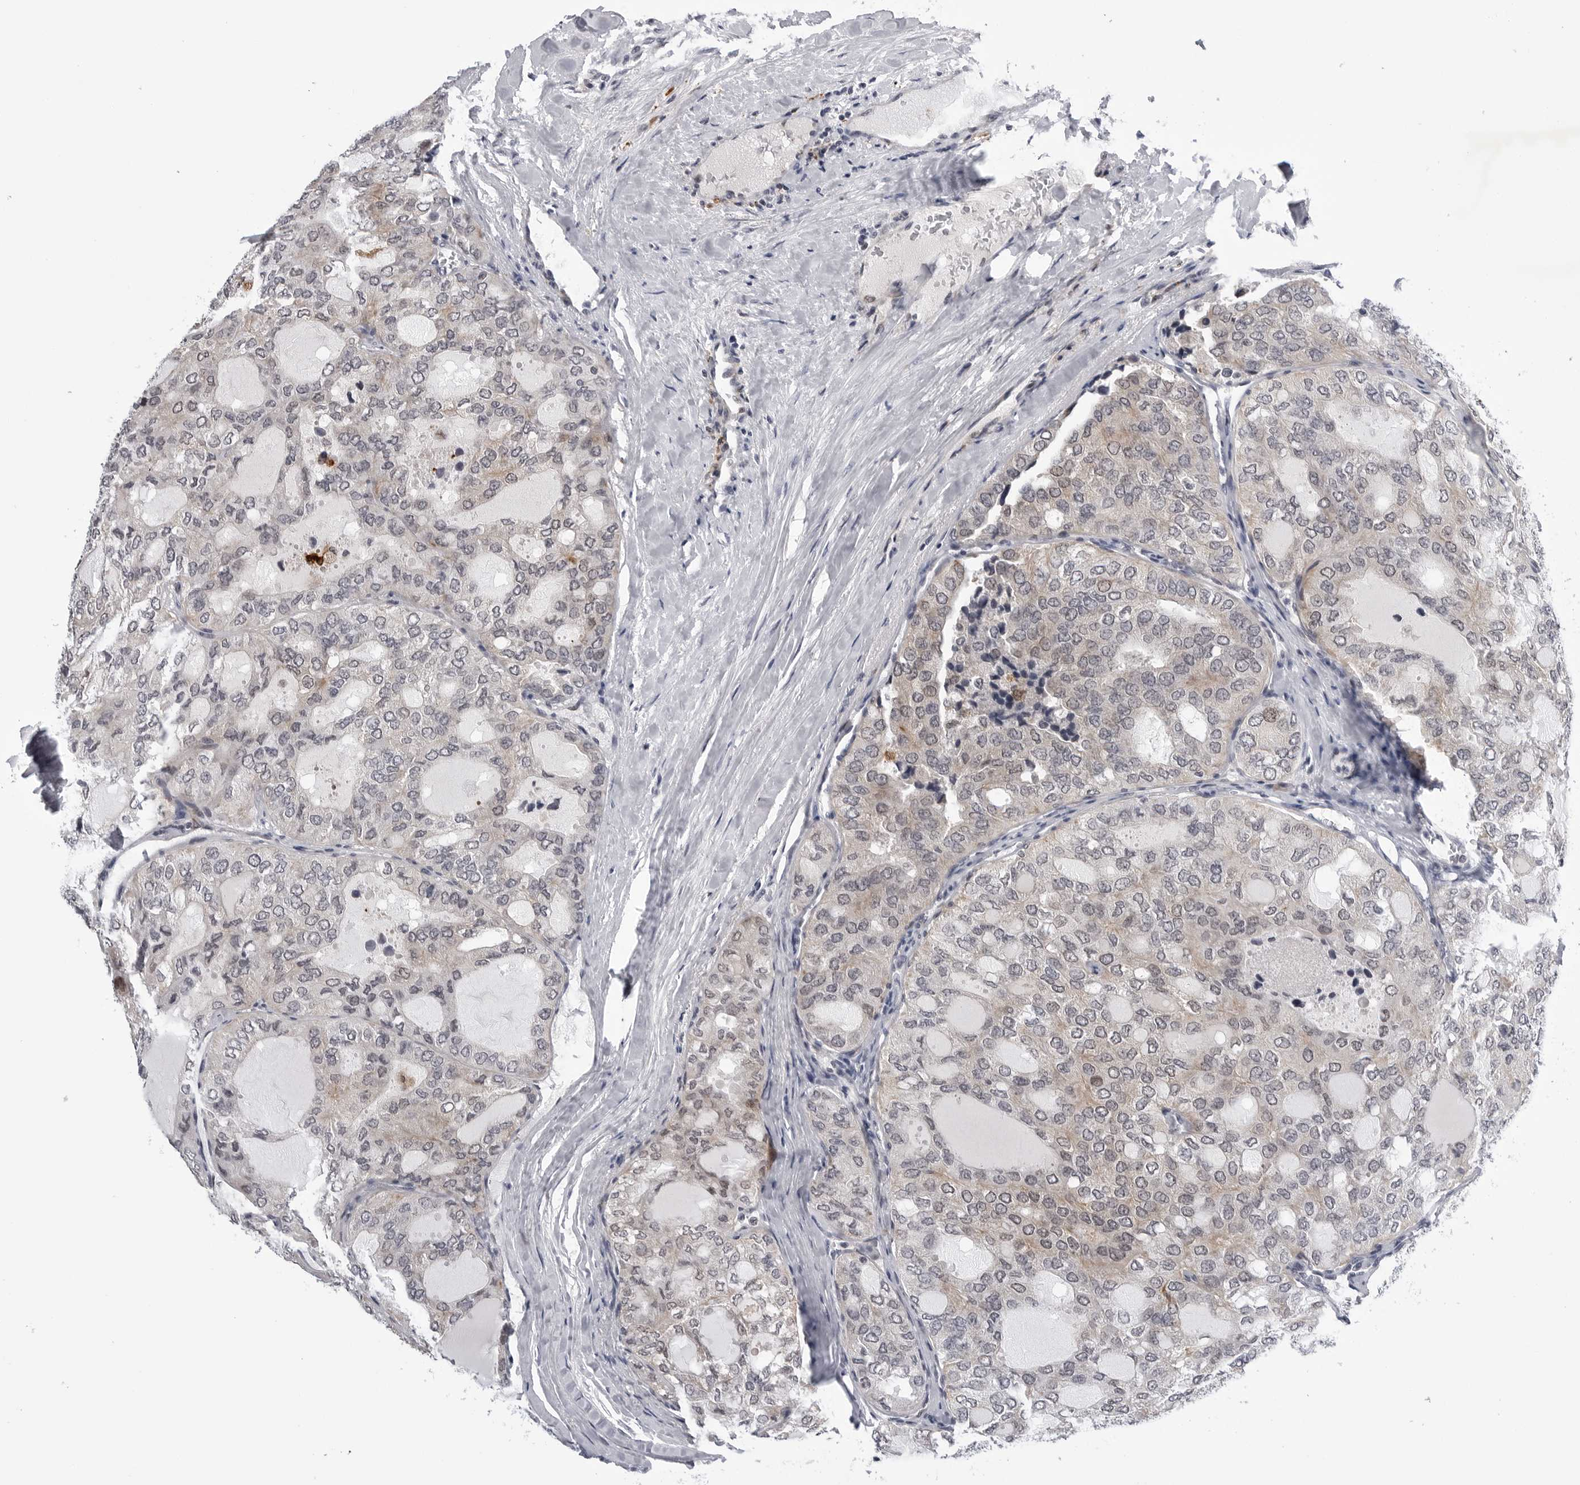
{"staining": {"intensity": "weak", "quantity": "<25%", "location": "cytoplasmic/membranous"}, "tissue": "thyroid cancer", "cell_type": "Tumor cells", "image_type": "cancer", "snomed": [{"axis": "morphology", "description": "Follicular adenoma carcinoma, NOS"}, {"axis": "topography", "description": "Thyroid gland"}], "caption": "Immunohistochemistry (IHC) image of neoplastic tissue: human thyroid cancer (follicular adenoma carcinoma) stained with DAB (3,3'-diaminobenzidine) demonstrates no significant protein expression in tumor cells. Brightfield microscopy of immunohistochemistry (IHC) stained with DAB (3,3'-diaminobenzidine) (brown) and hematoxylin (blue), captured at high magnification.", "gene": "CDK20", "patient": {"sex": "male", "age": 75}}